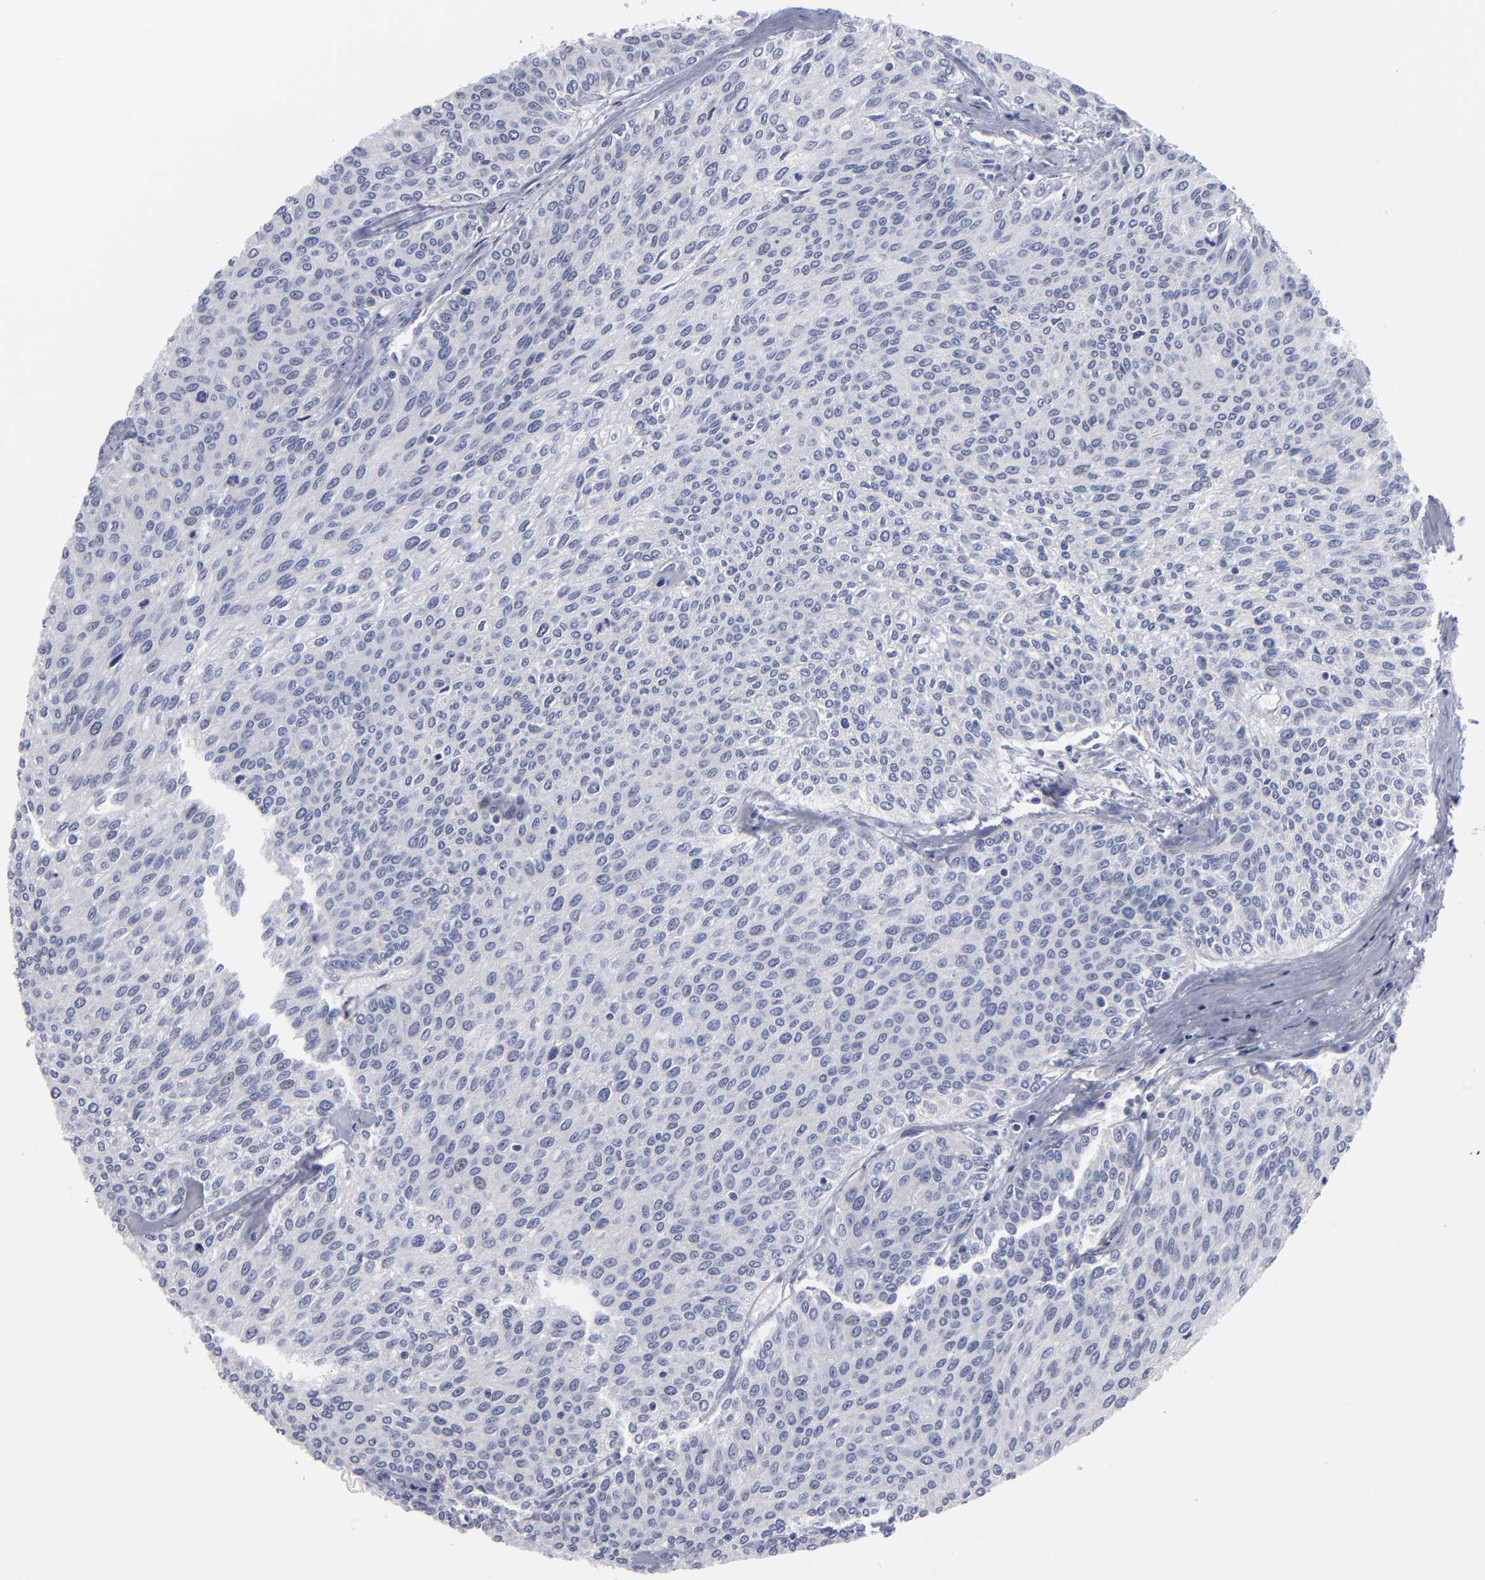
{"staining": {"intensity": "negative", "quantity": "none", "location": "none"}, "tissue": "urothelial cancer", "cell_type": "Tumor cells", "image_type": "cancer", "snomed": [{"axis": "morphology", "description": "Urothelial carcinoma, Low grade"}, {"axis": "topography", "description": "Urinary bladder"}], "caption": "An immunohistochemistry (IHC) image of urothelial cancer is shown. There is no staining in tumor cells of urothelial cancer.", "gene": "RPH3A", "patient": {"sex": "female", "age": 73}}